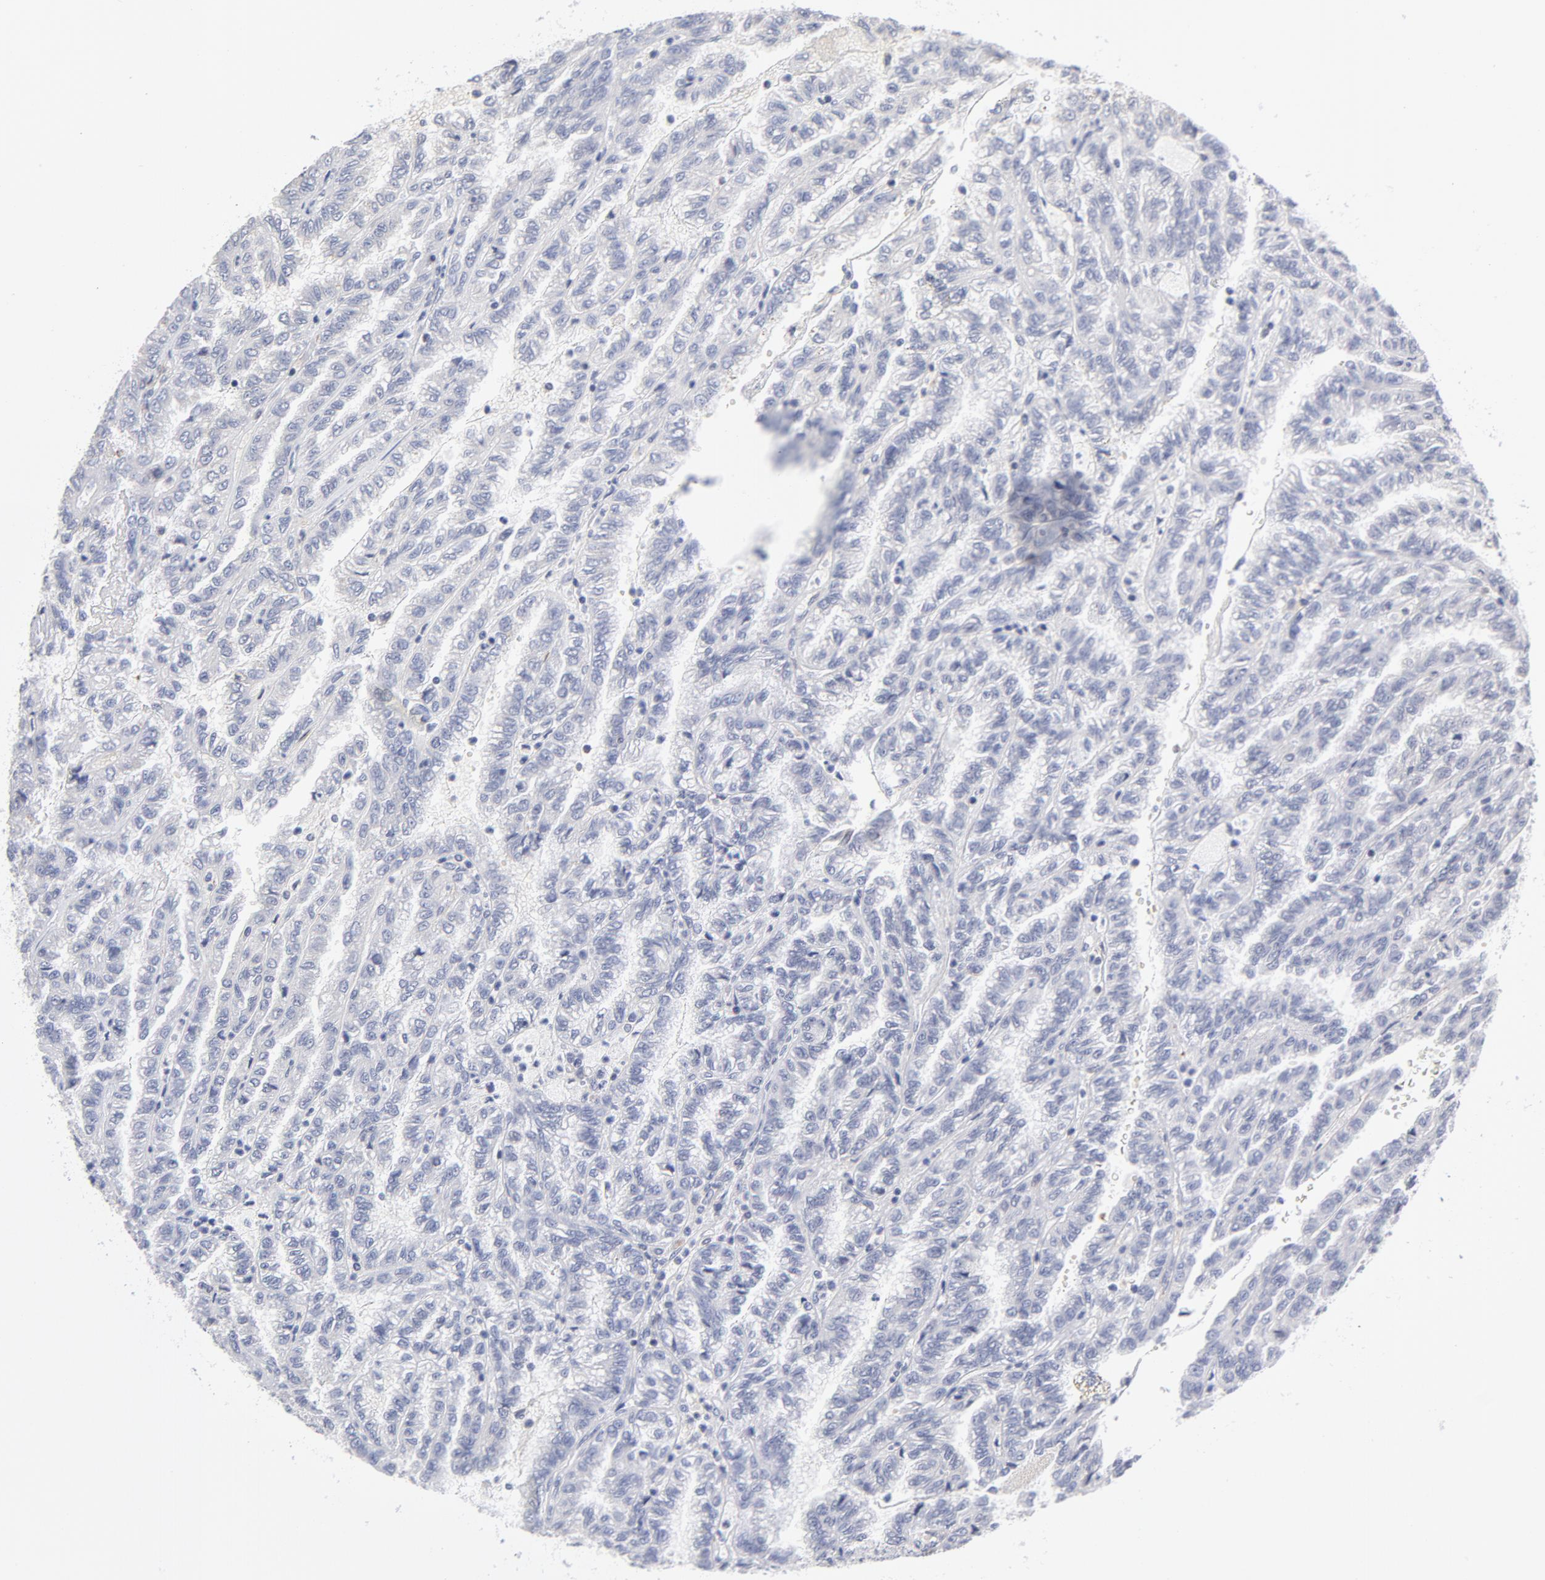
{"staining": {"intensity": "negative", "quantity": "none", "location": "none"}, "tissue": "renal cancer", "cell_type": "Tumor cells", "image_type": "cancer", "snomed": [{"axis": "morphology", "description": "Inflammation, NOS"}, {"axis": "morphology", "description": "Adenocarcinoma, NOS"}, {"axis": "topography", "description": "Kidney"}], "caption": "Immunohistochemistry of renal cancer shows no positivity in tumor cells. The staining was performed using DAB to visualize the protein expression in brown, while the nuclei were stained in blue with hematoxylin (Magnification: 20x).", "gene": "CTCF", "patient": {"sex": "male", "age": 68}}